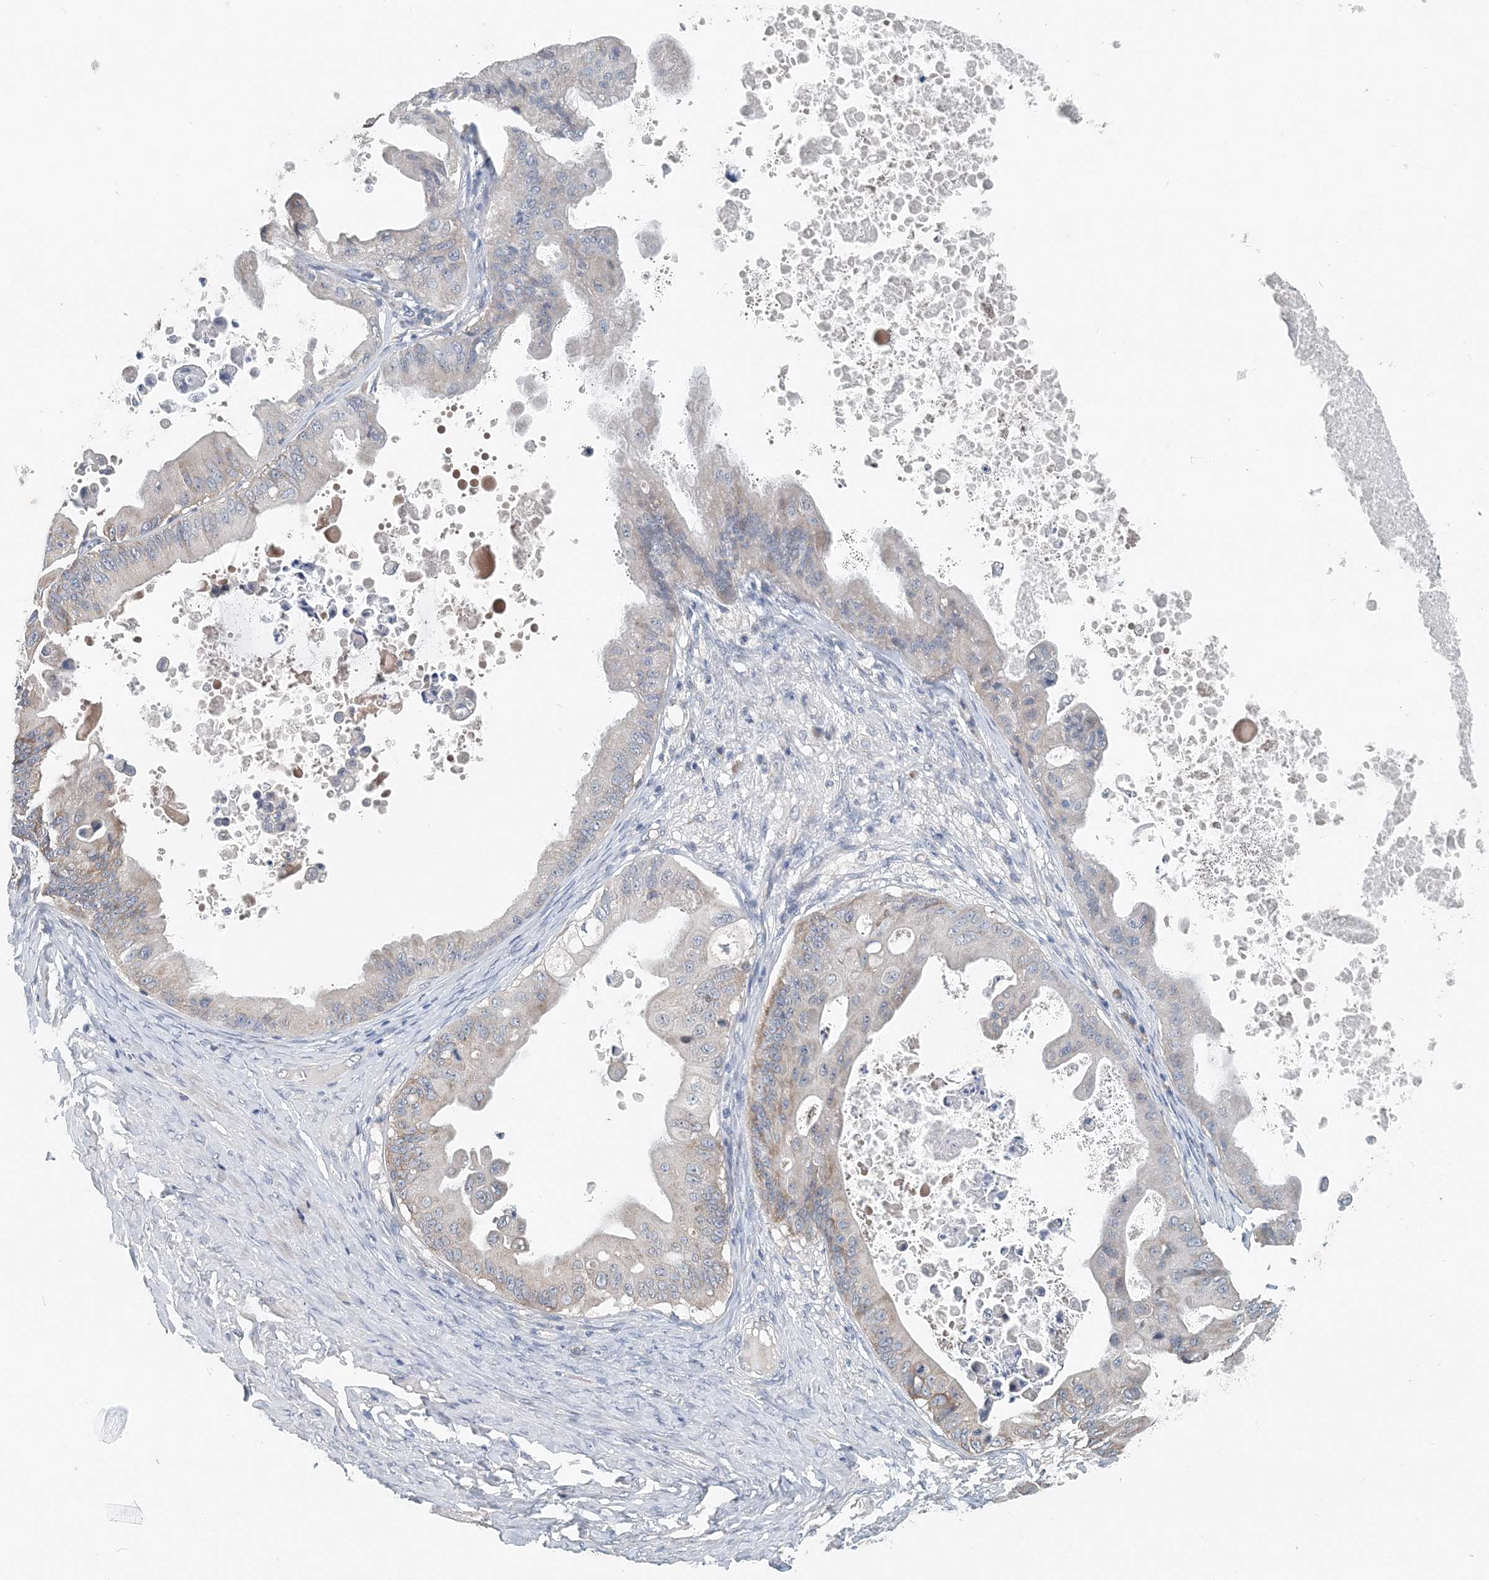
{"staining": {"intensity": "negative", "quantity": "none", "location": "none"}, "tissue": "ovarian cancer", "cell_type": "Tumor cells", "image_type": "cancer", "snomed": [{"axis": "morphology", "description": "Cystadenocarcinoma, mucinous, NOS"}, {"axis": "topography", "description": "Ovary"}], "caption": "This is a micrograph of IHC staining of ovarian cancer, which shows no staining in tumor cells.", "gene": "EEF1A2", "patient": {"sex": "female", "age": 37}}